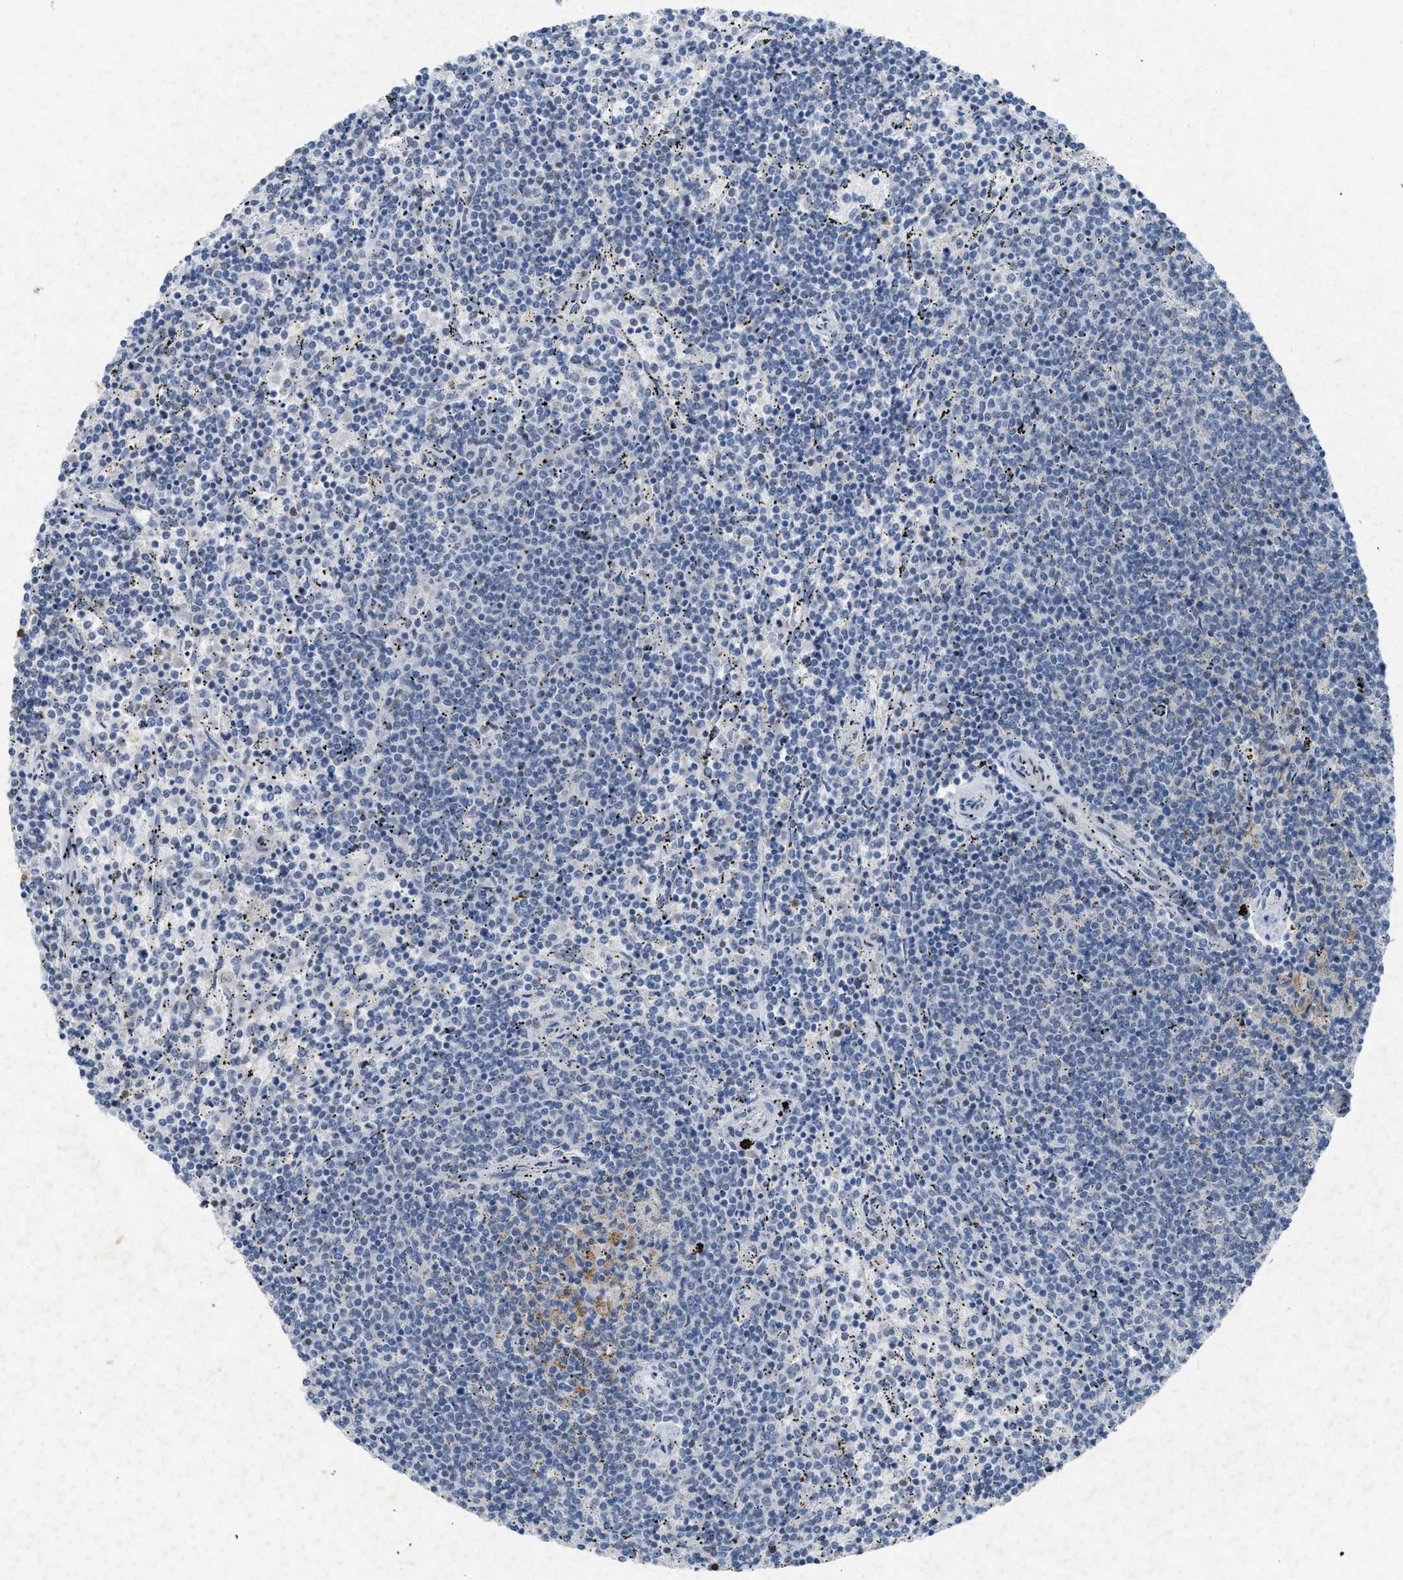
{"staining": {"intensity": "negative", "quantity": "none", "location": "none"}, "tissue": "lymphoma", "cell_type": "Tumor cells", "image_type": "cancer", "snomed": [{"axis": "morphology", "description": "Malignant lymphoma, non-Hodgkin's type, Low grade"}, {"axis": "topography", "description": "Spleen"}], "caption": "Human lymphoma stained for a protein using immunohistochemistry shows no staining in tumor cells.", "gene": "SLC5A5", "patient": {"sex": "female", "age": 50}}